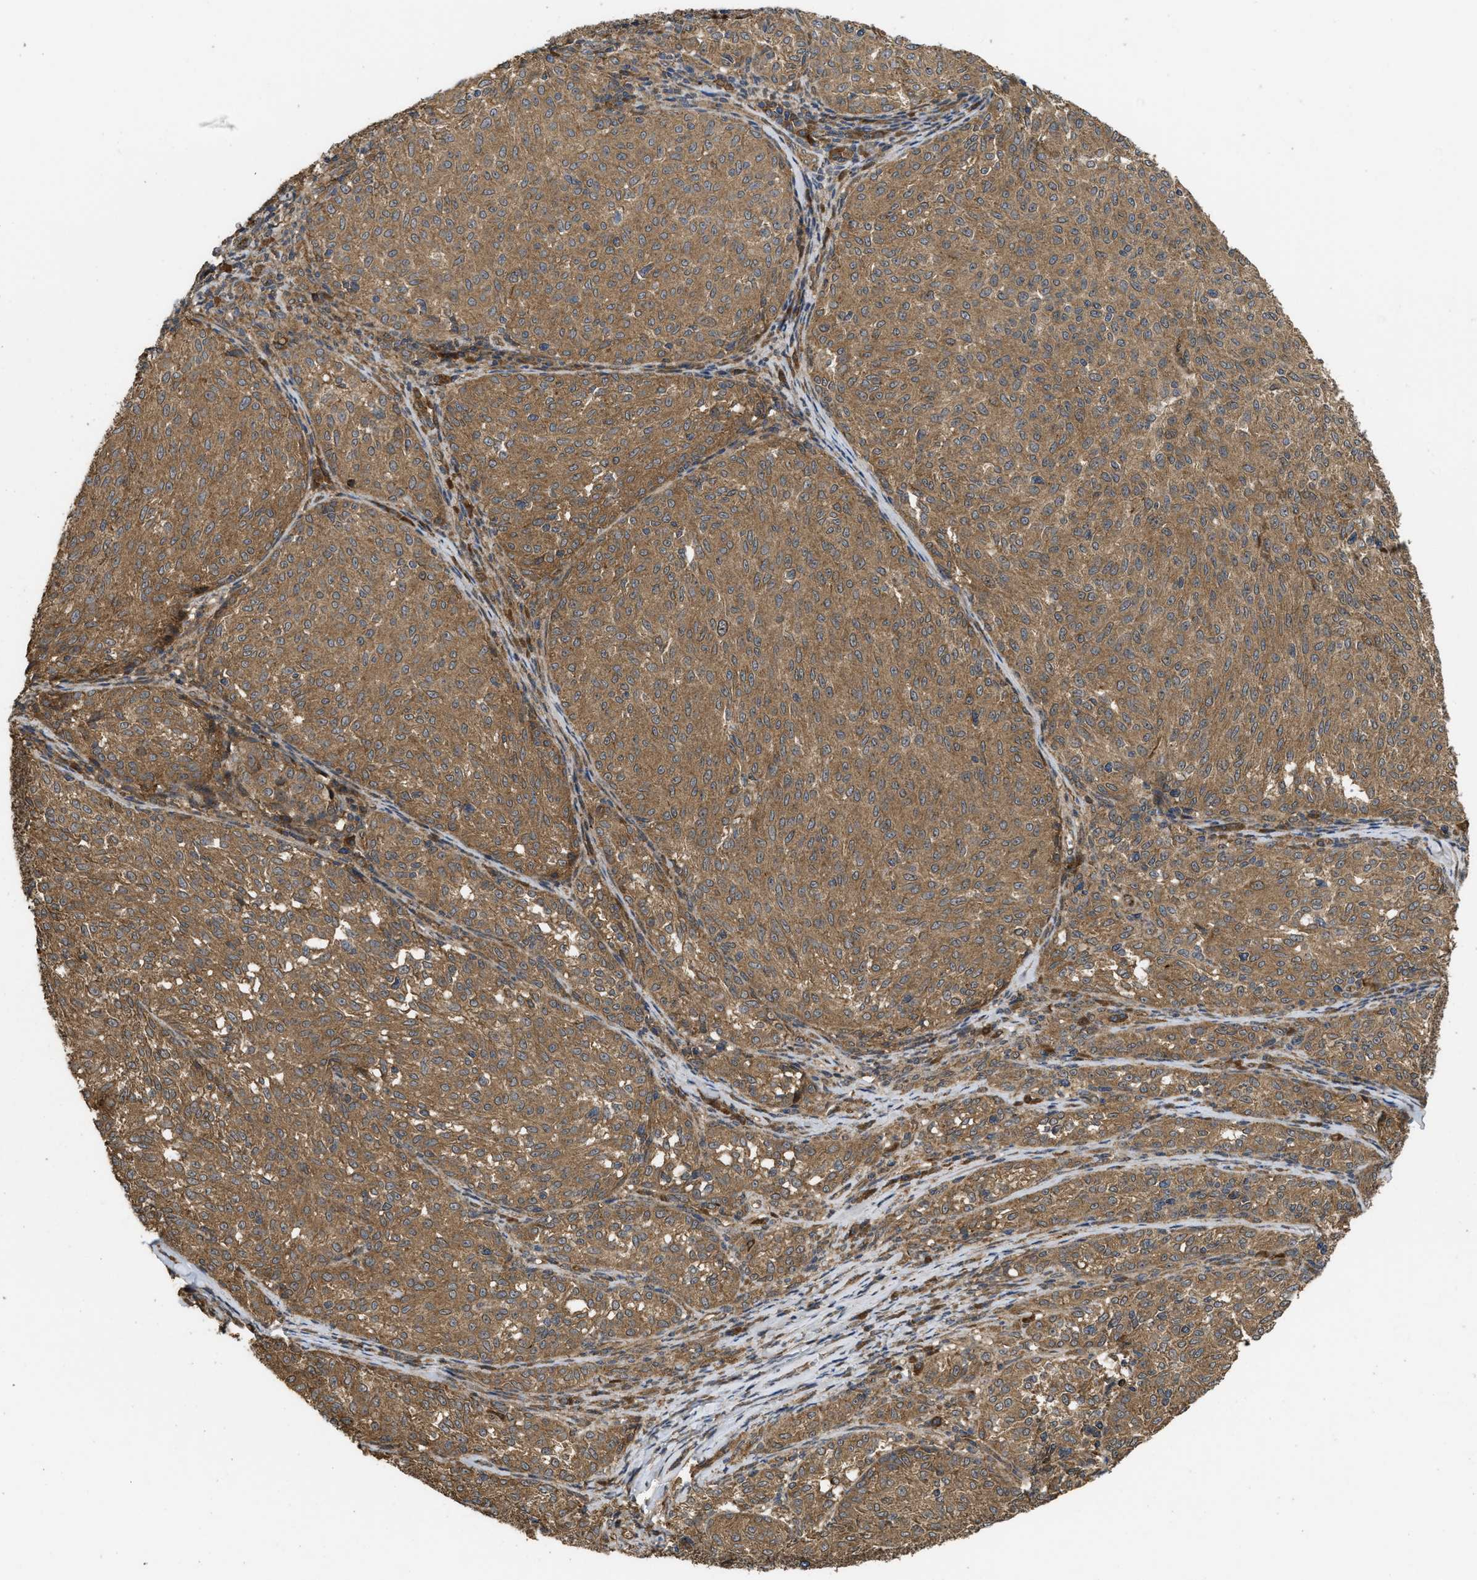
{"staining": {"intensity": "moderate", "quantity": ">75%", "location": "cytoplasmic/membranous"}, "tissue": "melanoma", "cell_type": "Tumor cells", "image_type": "cancer", "snomed": [{"axis": "morphology", "description": "Malignant melanoma, NOS"}, {"axis": "topography", "description": "Skin"}], "caption": "Protein expression analysis of melanoma shows moderate cytoplasmic/membranous positivity in approximately >75% of tumor cells. (DAB (3,3'-diaminobenzidine) = brown stain, brightfield microscopy at high magnification).", "gene": "FZD6", "patient": {"sex": "female", "age": 72}}